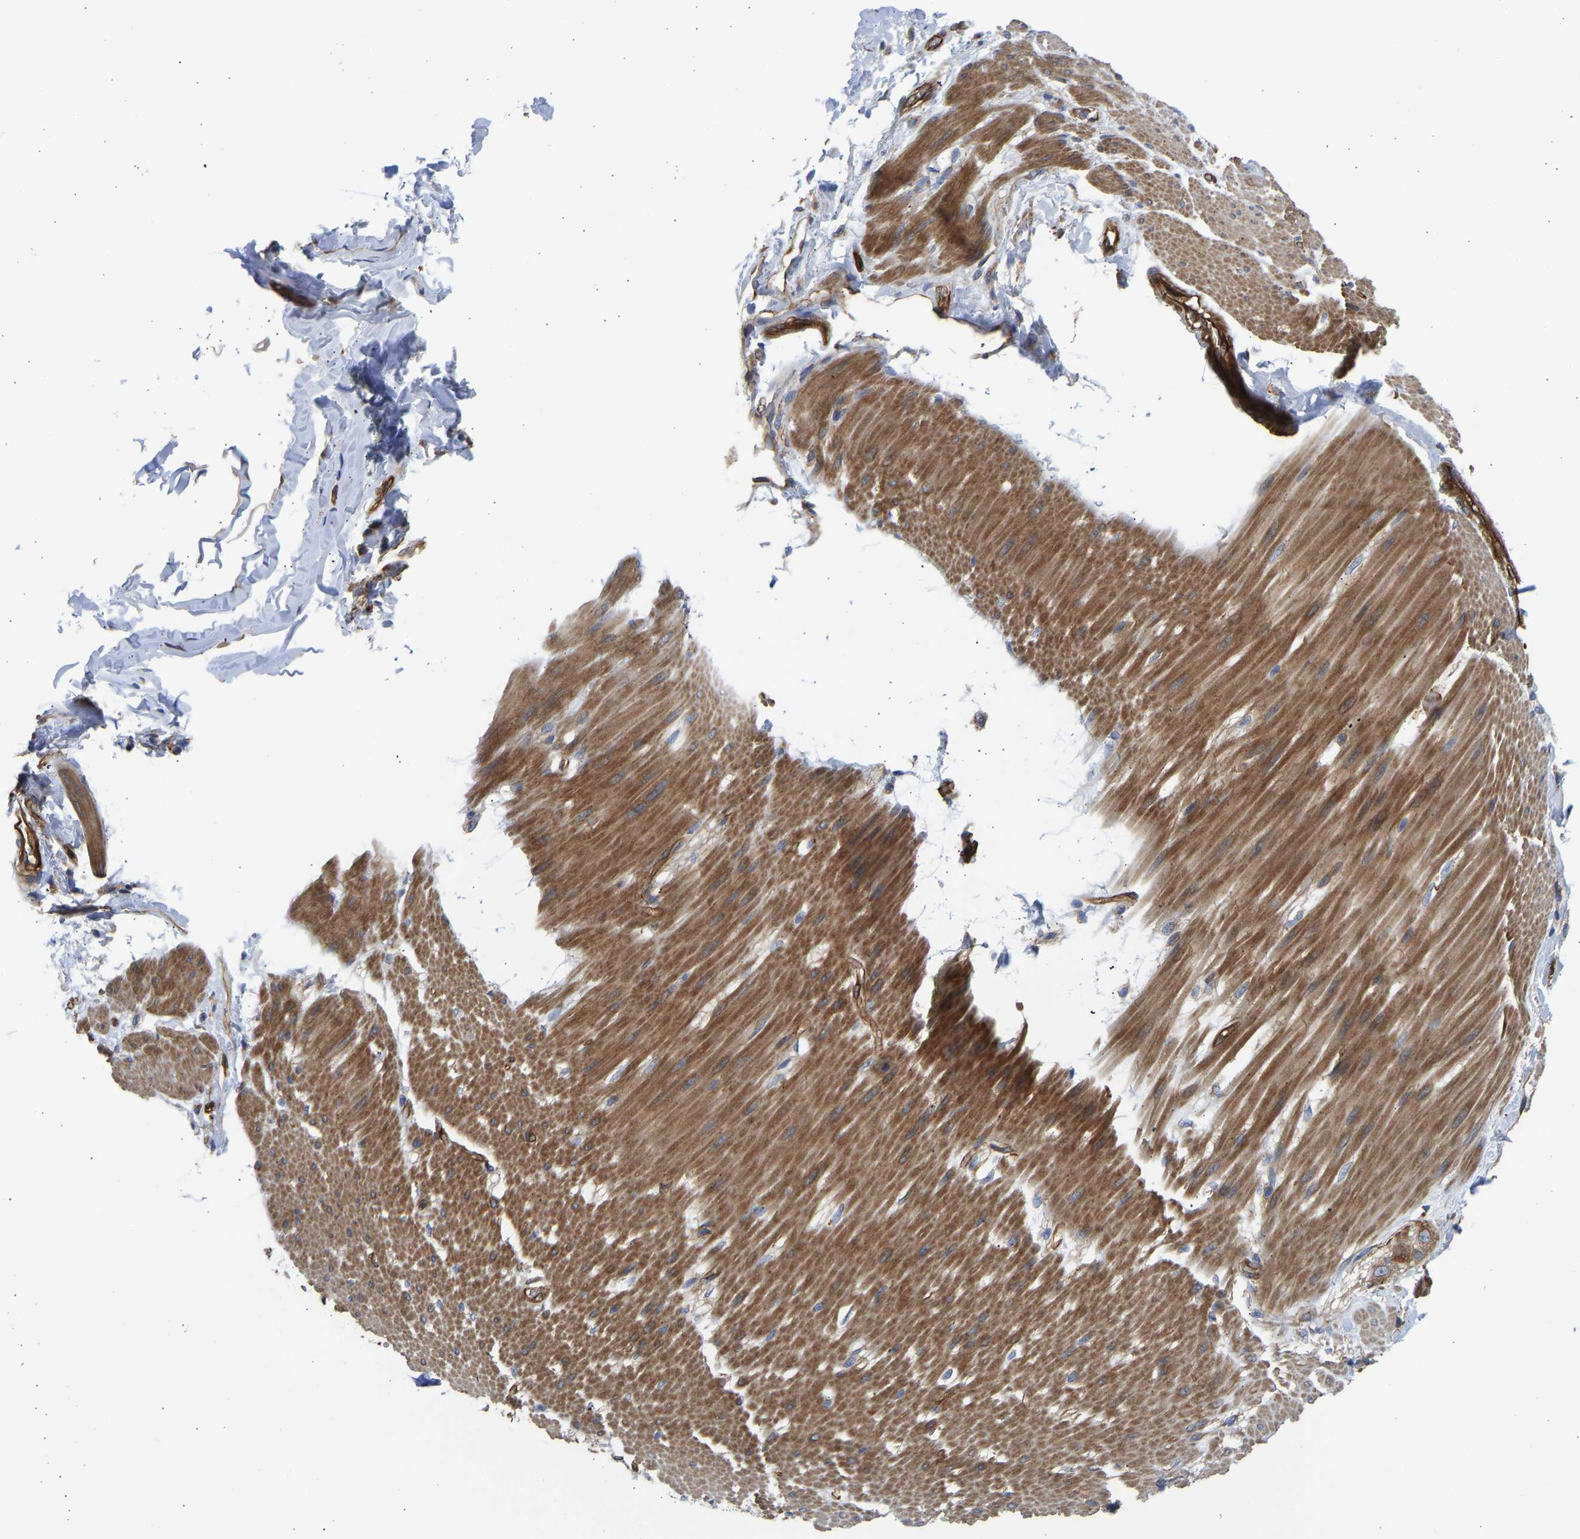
{"staining": {"intensity": "strong", "quantity": ">75%", "location": "cytoplasmic/membranous"}, "tissue": "adipose tissue", "cell_type": "Adipocytes", "image_type": "normal", "snomed": [{"axis": "morphology", "description": "Normal tissue, NOS"}, {"axis": "morphology", "description": "Adenocarcinoma, NOS"}, {"axis": "topography", "description": "Duodenum"}, {"axis": "topography", "description": "Peripheral nerve tissue"}], "caption": "Protein analysis of normal adipose tissue reveals strong cytoplasmic/membranous staining in about >75% of adipocytes.", "gene": "MYO1C", "patient": {"sex": "female", "age": 60}}